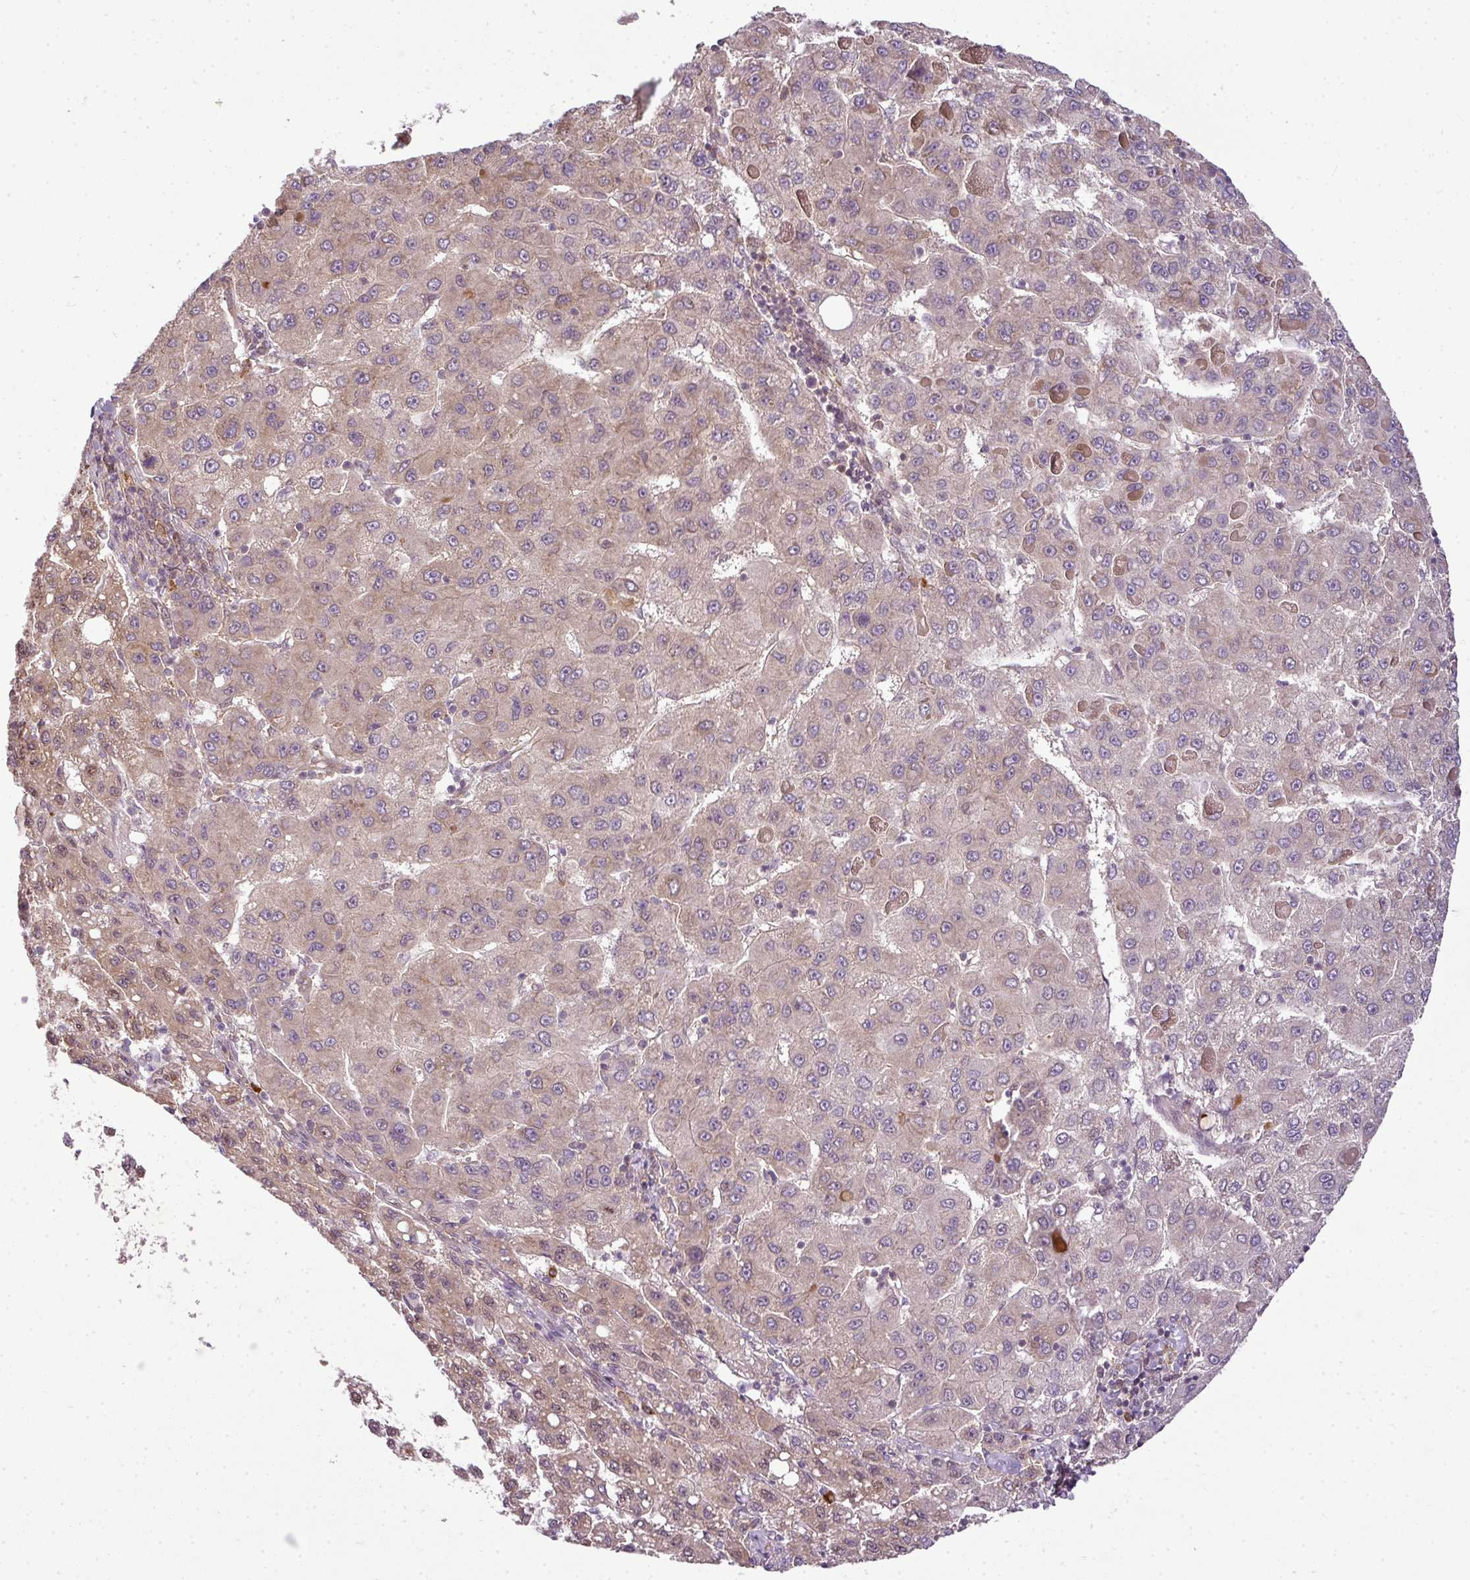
{"staining": {"intensity": "weak", "quantity": ">75%", "location": "cytoplasmic/membranous"}, "tissue": "liver cancer", "cell_type": "Tumor cells", "image_type": "cancer", "snomed": [{"axis": "morphology", "description": "Carcinoma, Hepatocellular, NOS"}, {"axis": "topography", "description": "Liver"}], "caption": "Brown immunohistochemical staining in hepatocellular carcinoma (liver) exhibits weak cytoplasmic/membranous positivity in about >75% of tumor cells.", "gene": "RBM4B", "patient": {"sex": "female", "age": 82}}